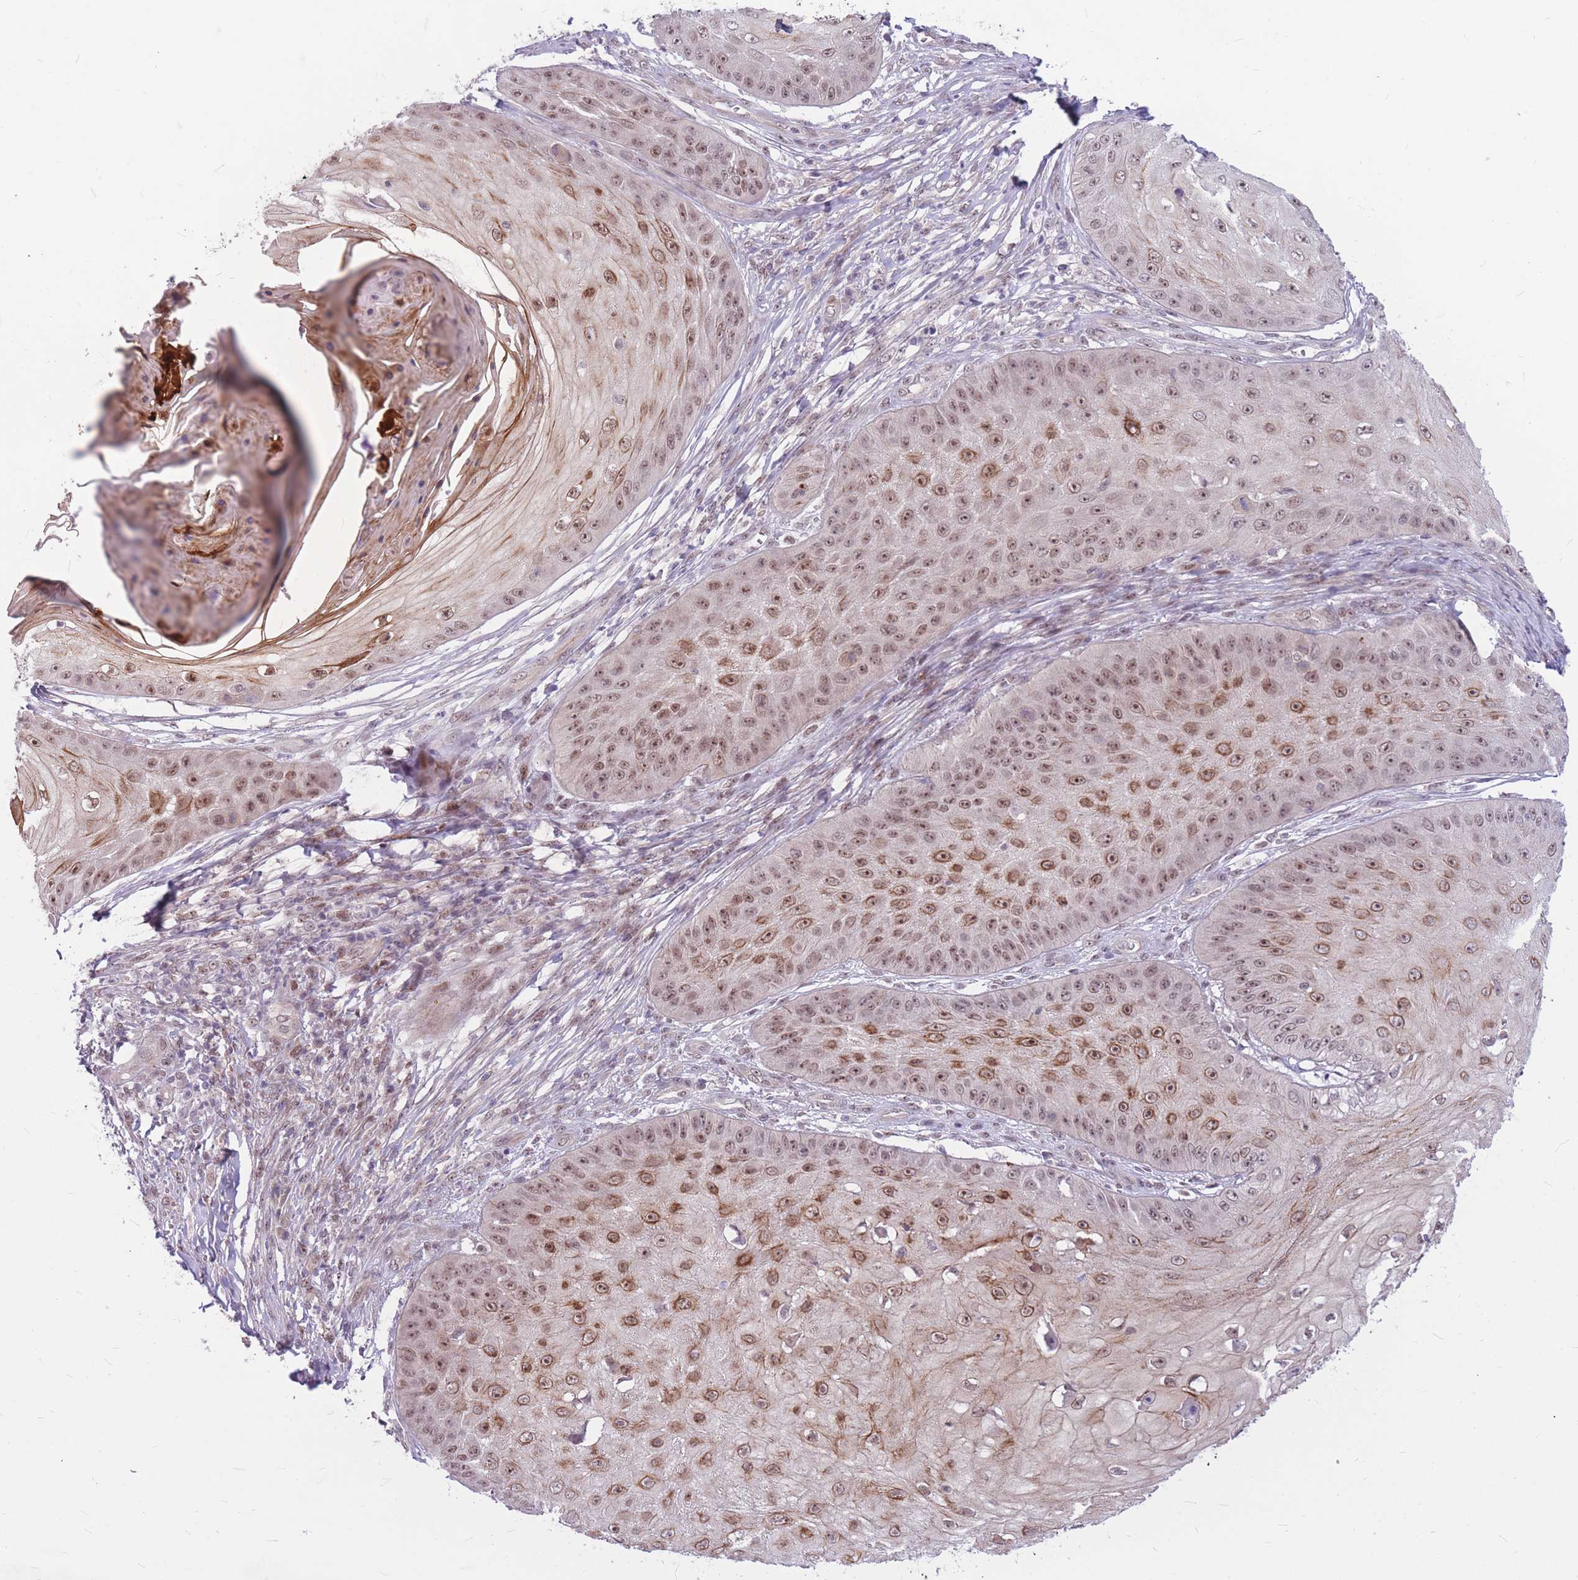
{"staining": {"intensity": "moderate", "quantity": "25%-75%", "location": "cytoplasmic/membranous,nuclear"}, "tissue": "skin cancer", "cell_type": "Tumor cells", "image_type": "cancer", "snomed": [{"axis": "morphology", "description": "Squamous cell carcinoma, NOS"}, {"axis": "topography", "description": "Skin"}], "caption": "Skin cancer stained with a protein marker shows moderate staining in tumor cells.", "gene": "ERCC2", "patient": {"sex": "male", "age": 70}}